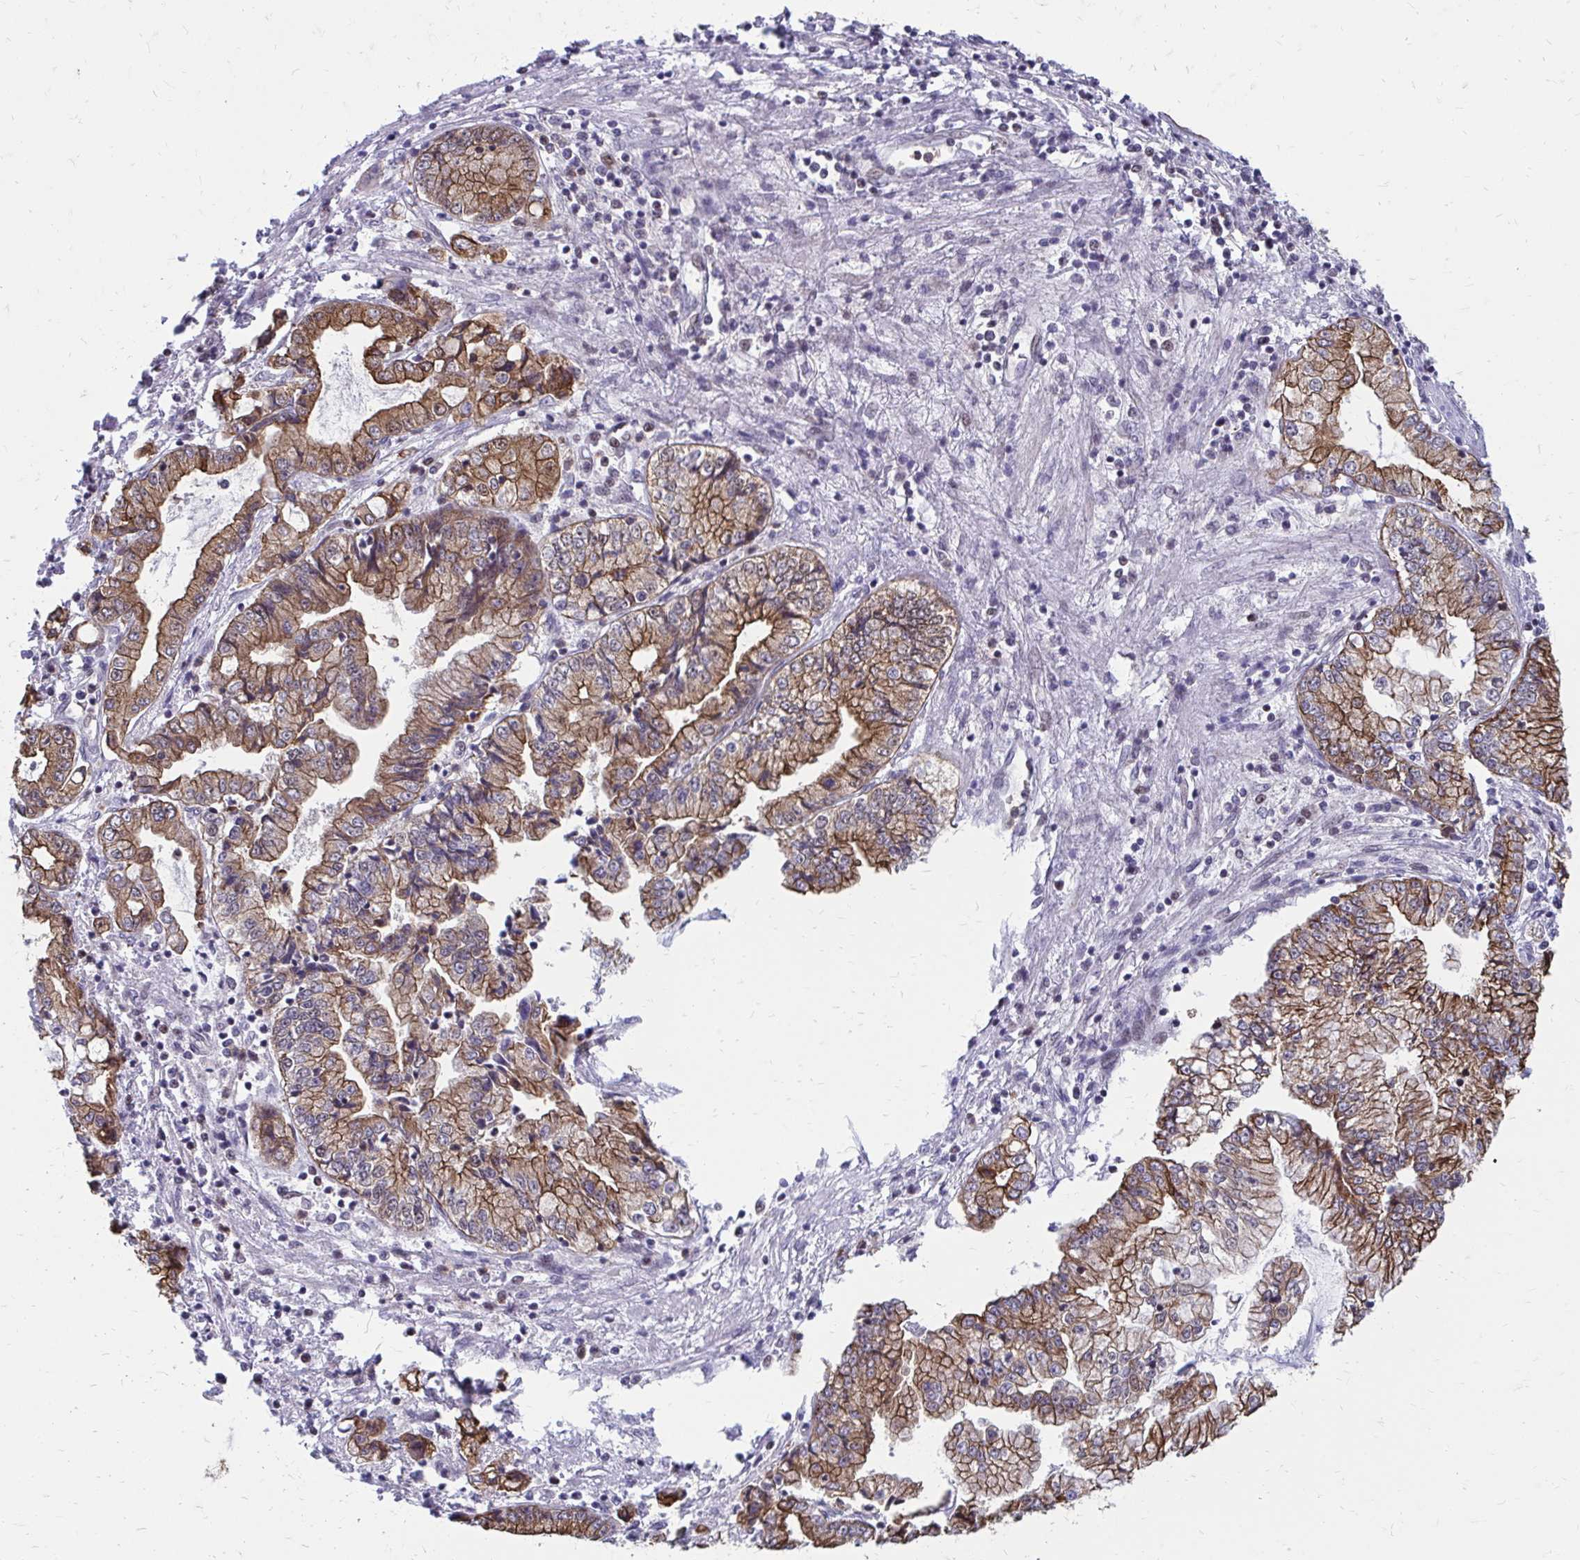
{"staining": {"intensity": "strong", "quantity": ">75%", "location": "cytoplasmic/membranous"}, "tissue": "stomach cancer", "cell_type": "Tumor cells", "image_type": "cancer", "snomed": [{"axis": "morphology", "description": "Adenocarcinoma, NOS"}, {"axis": "topography", "description": "Stomach, upper"}], "caption": "Tumor cells exhibit high levels of strong cytoplasmic/membranous positivity in approximately >75% of cells in human stomach cancer (adenocarcinoma).", "gene": "ANKRD30B", "patient": {"sex": "female", "age": 74}}